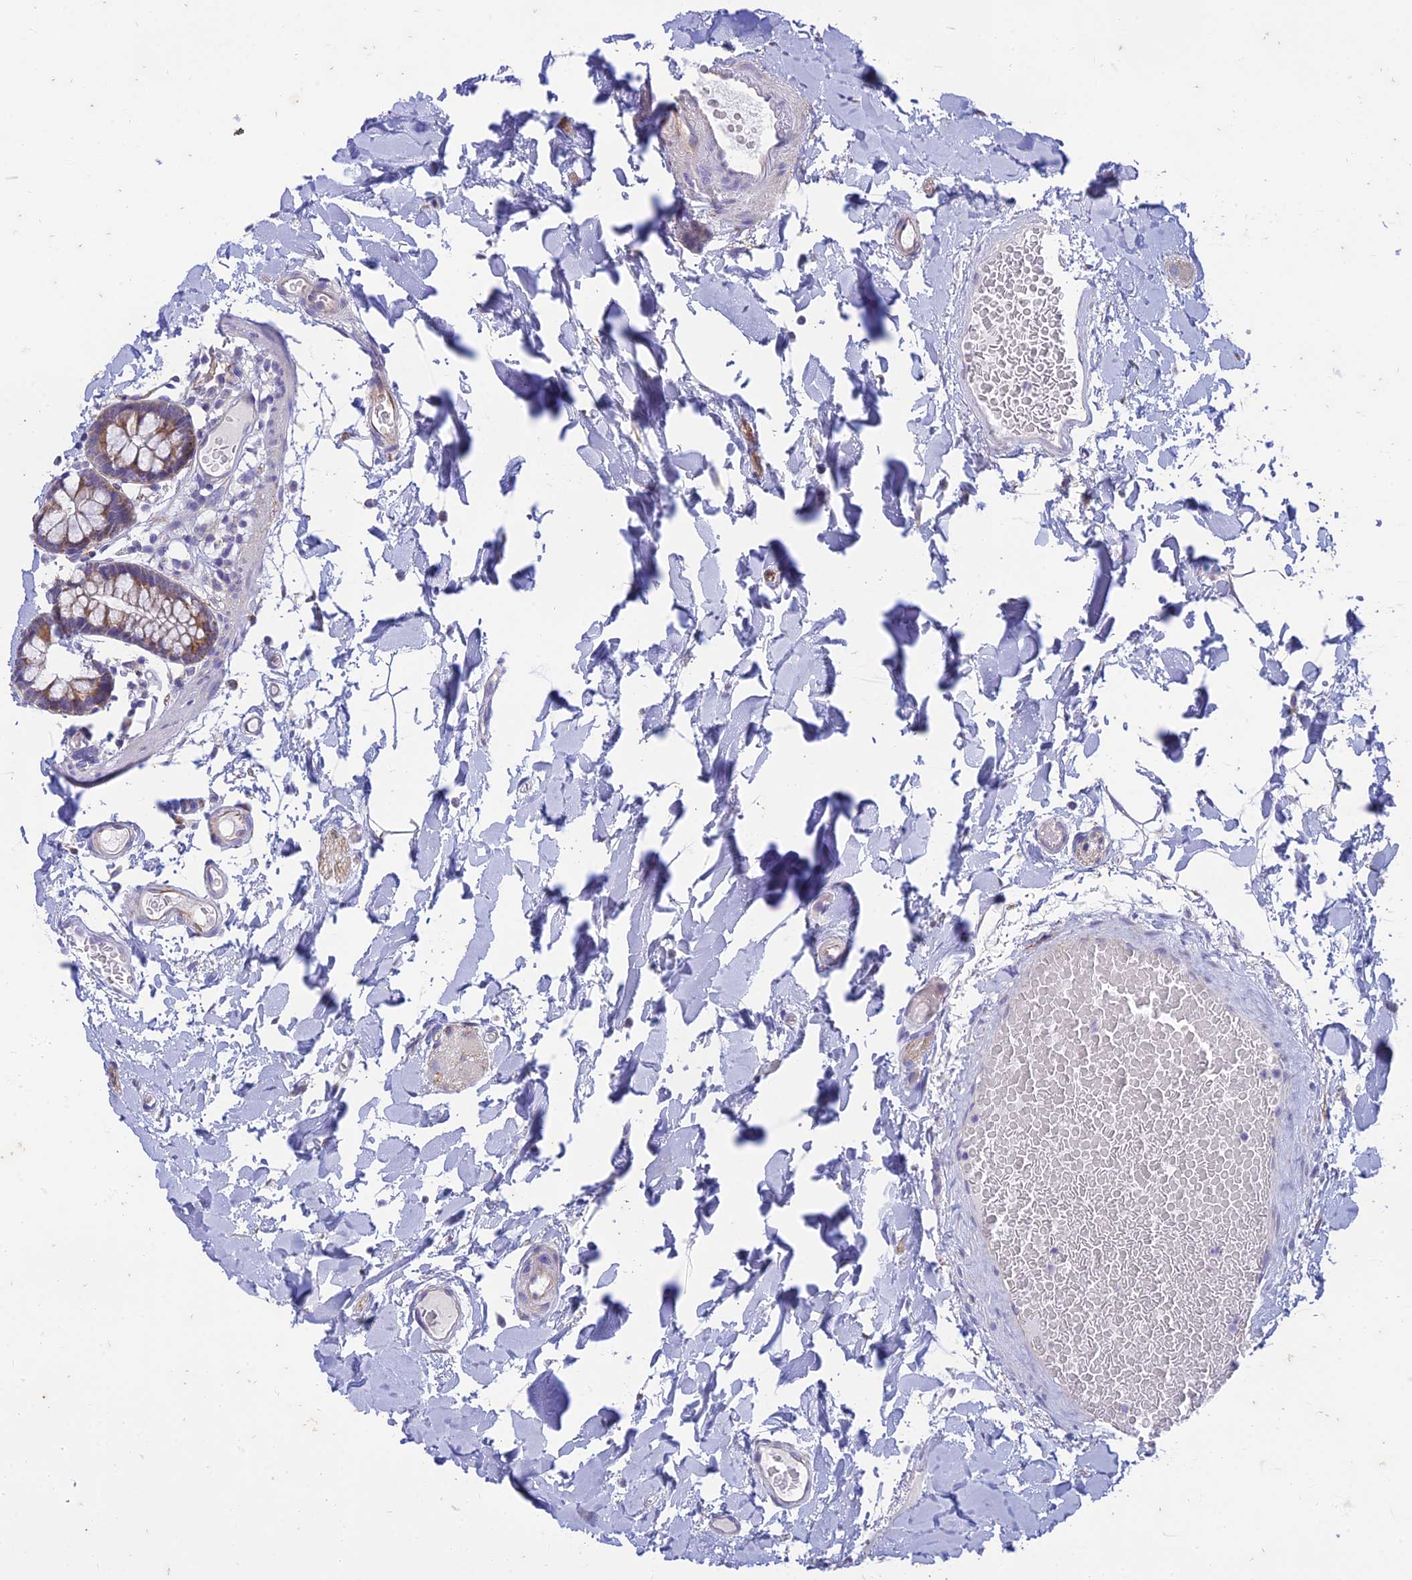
{"staining": {"intensity": "weak", "quantity": "25%-75%", "location": "cytoplasmic/membranous"}, "tissue": "colon", "cell_type": "Endothelial cells", "image_type": "normal", "snomed": [{"axis": "morphology", "description": "Normal tissue, NOS"}, {"axis": "topography", "description": "Colon"}], "caption": "The photomicrograph exhibits staining of unremarkable colon, revealing weak cytoplasmic/membranous protein expression (brown color) within endothelial cells.", "gene": "PTCD2", "patient": {"sex": "male", "age": 75}}